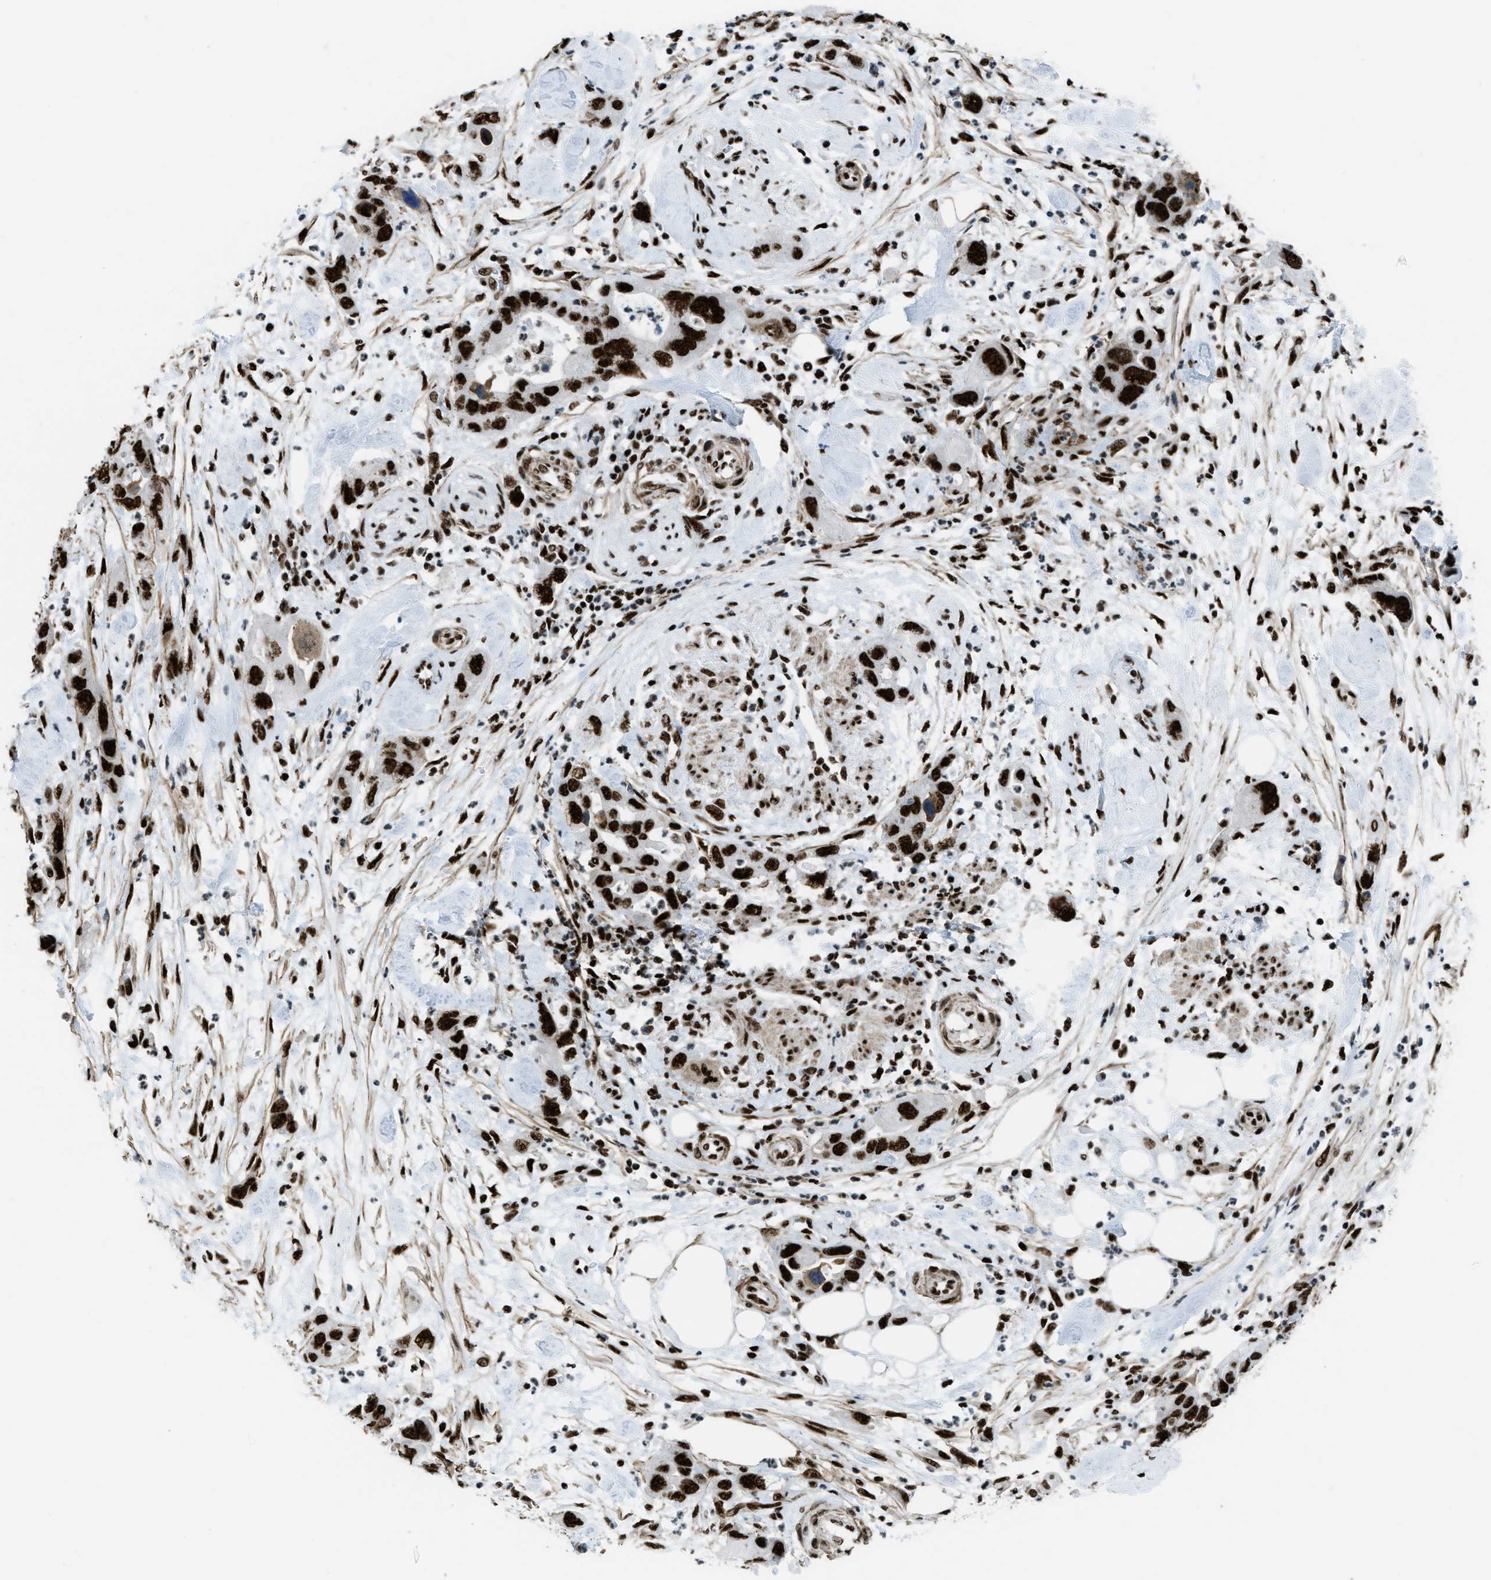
{"staining": {"intensity": "strong", "quantity": ">75%", "location": "nuclear"}, "tissue": "pancreatic cancer", "cell_type": "Tumor cells", "image_type": "cancer", "snomed": [{"axis": "morphology", "description": "Normal tissue, NOS"}, {"axis": "morphology", "description": "Adenocarcinoma, NOS"}, {"axis": "topography", "description": "Pancreas"}], "caption": "About >75% of tumor cells in human pancreatic adenocarcinoma show strong nuclear protein positivity as visualized by brown immunohistochemical staining.", "gene": "ZNF207", "patient": {"sex": "female", "age": 71}}